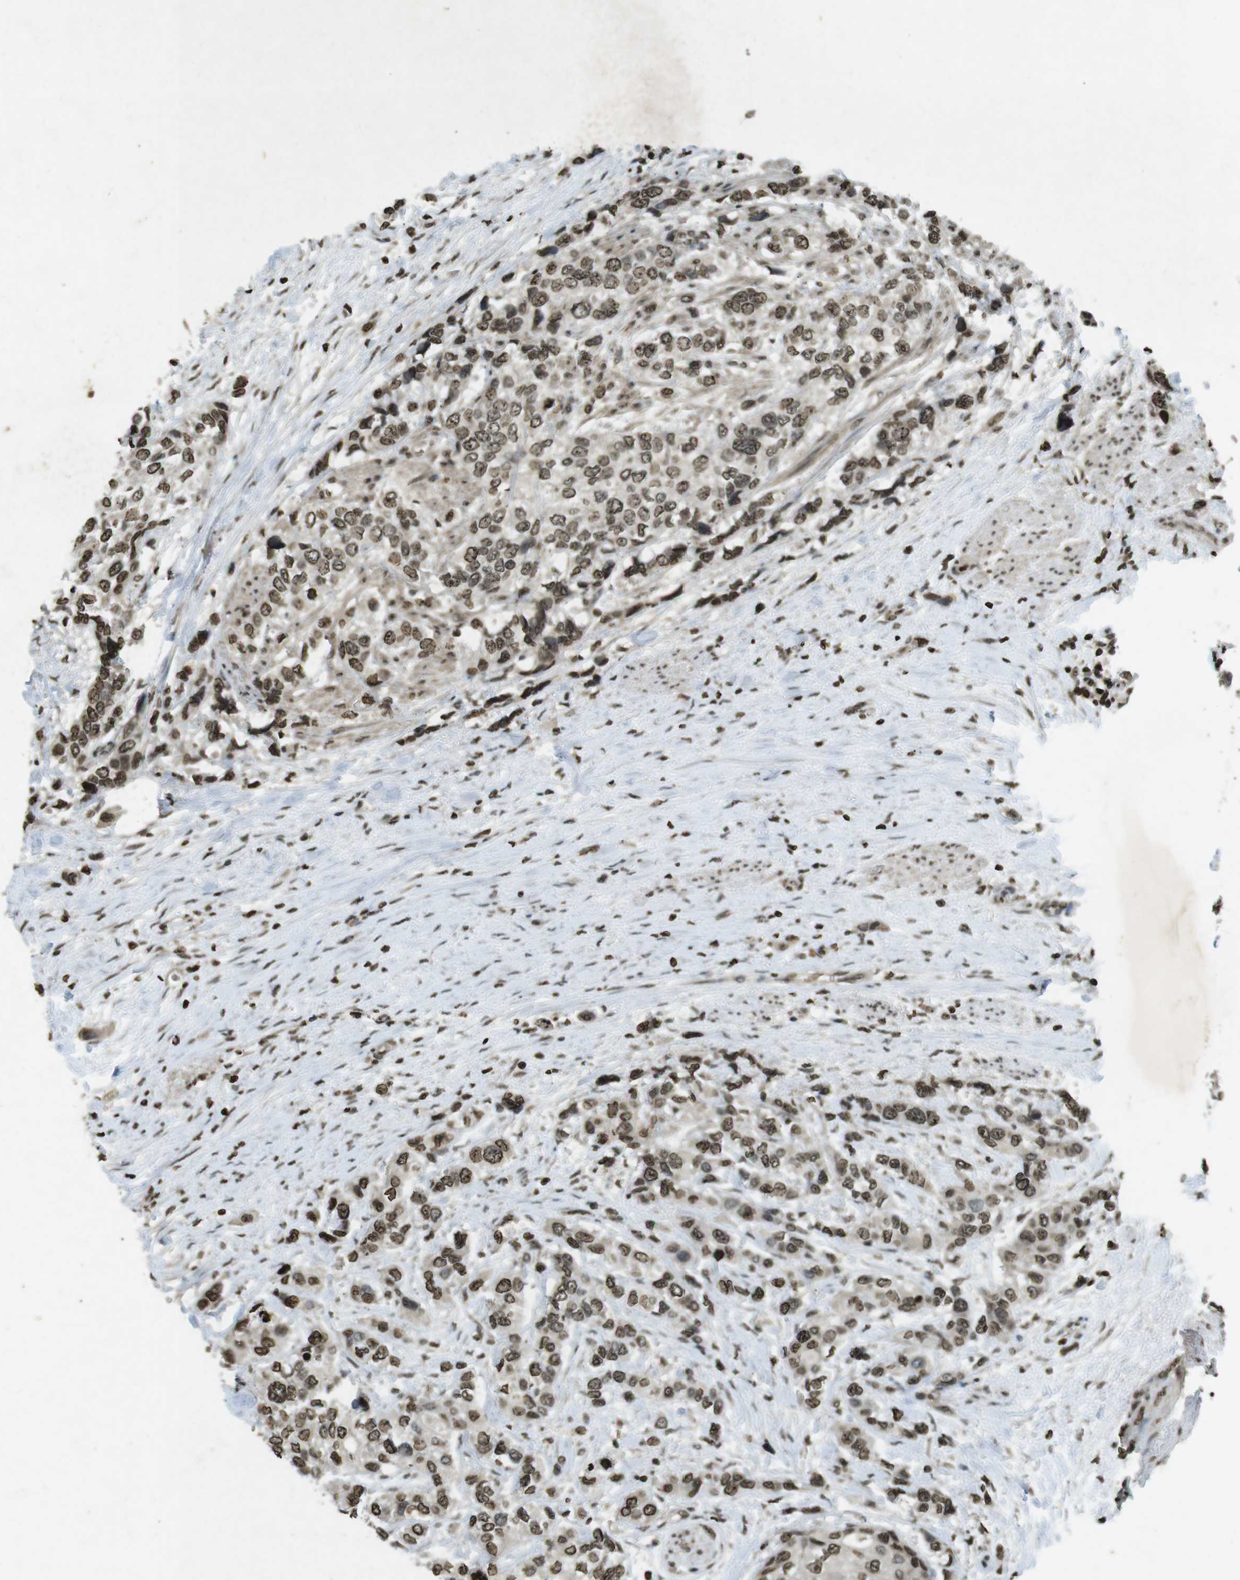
{"staining": {"intensity": "moderate", "quantity": ">75%", "location": "nuclear"}, "tissue": "urothelial cancer", "cell_type": "Tumor cells", "image_type": "cancer", "snomed": [{"axis": "morphology", "description": "Urothelial carcinoma, High grade"}, {"axis": "topography", "description": "Urinary bladder"}], "caption": "Immunohistochemical staining of human urothelial carcinoma (high-grade) shows medium levels of moderate nuclear protein staining in about >75% of tumor cells.", "gene": "ORC4", "patient": {"sex": "female", "age": 56}}